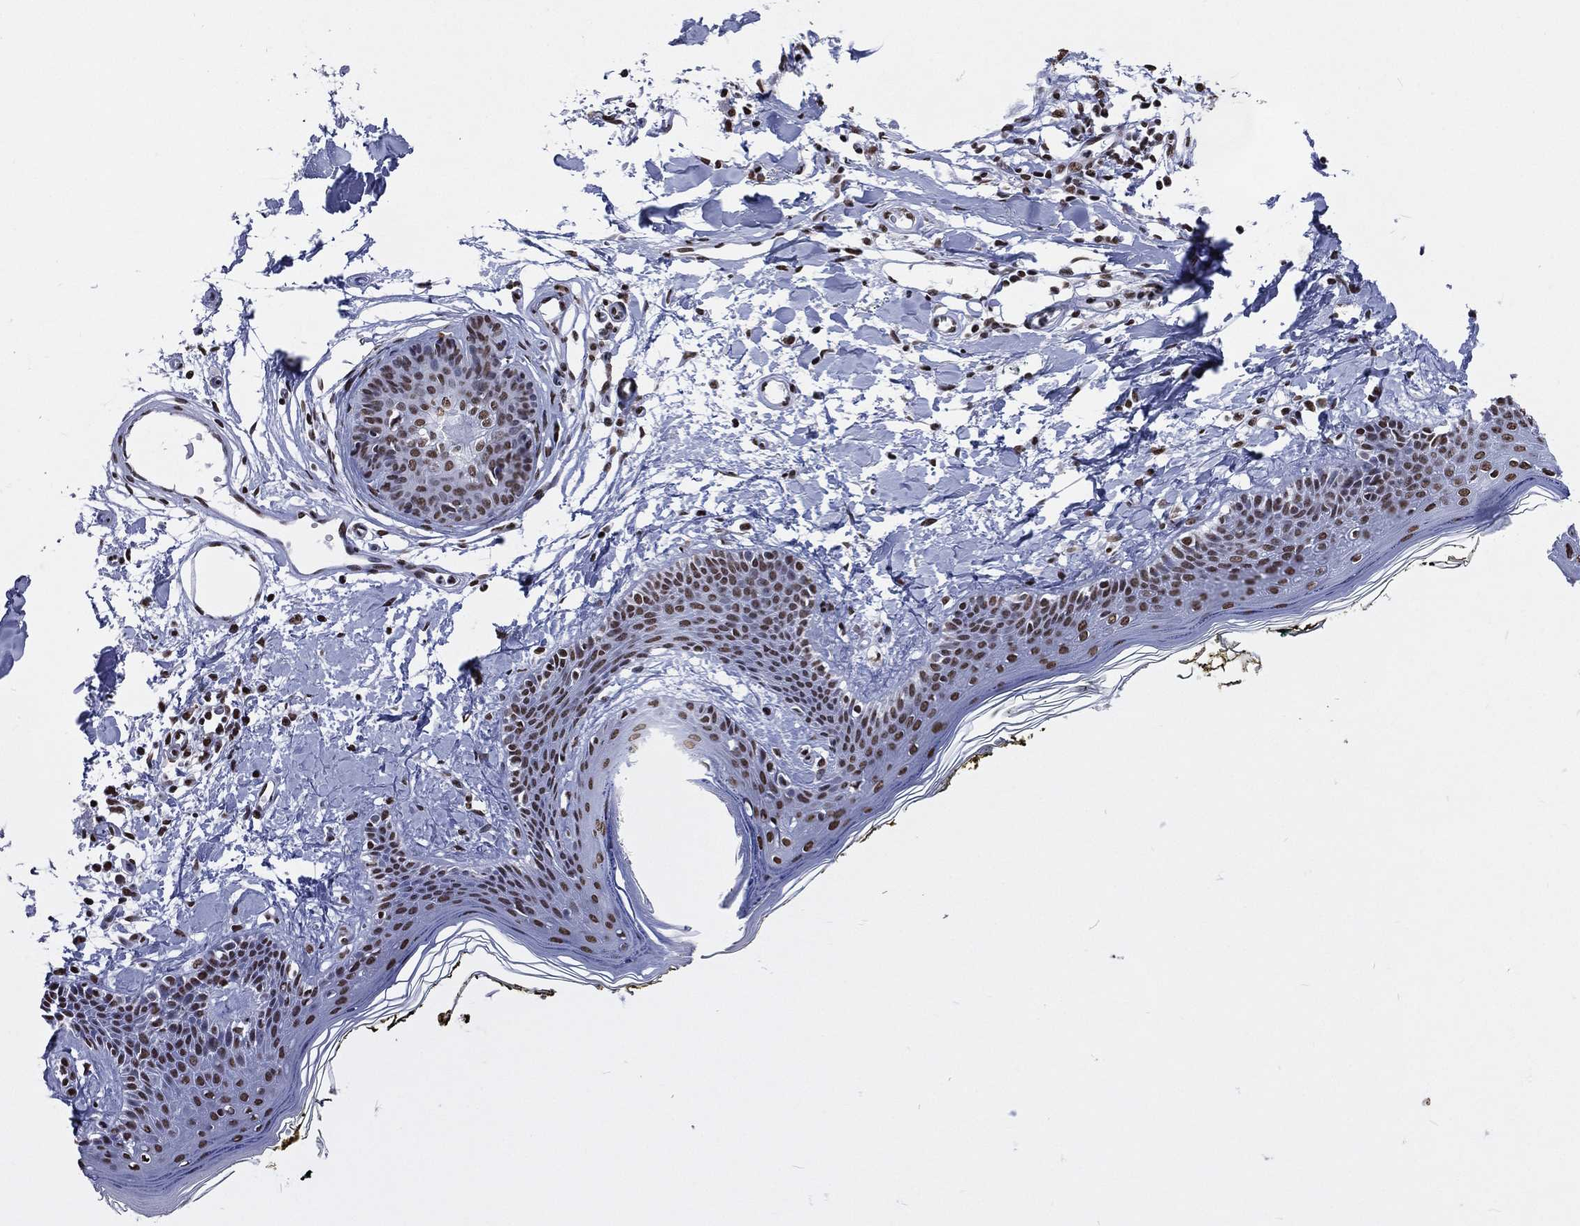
{"staining": {"intensity": "moderate", "quantity": "25%-75%", "location": "nuclear"}, "tissue": "skin", "cell_type": "Fibroblasts", "image_type": "normal", "snomed": [{"axis": "morphology", "description": "Normal tissue, NOS"}, {"axis": "topography", "description": "Skin"}], "caption": "This photomicrograph shows benign skin stained with immunohistochemistry to label a protein in brown. The nuclear of fibroblasts show moderate positivity for the protein. Nuclei are counter-stained blue.", "gene": "RETREG2", "patient": {"sex": "male", "age": 76}}